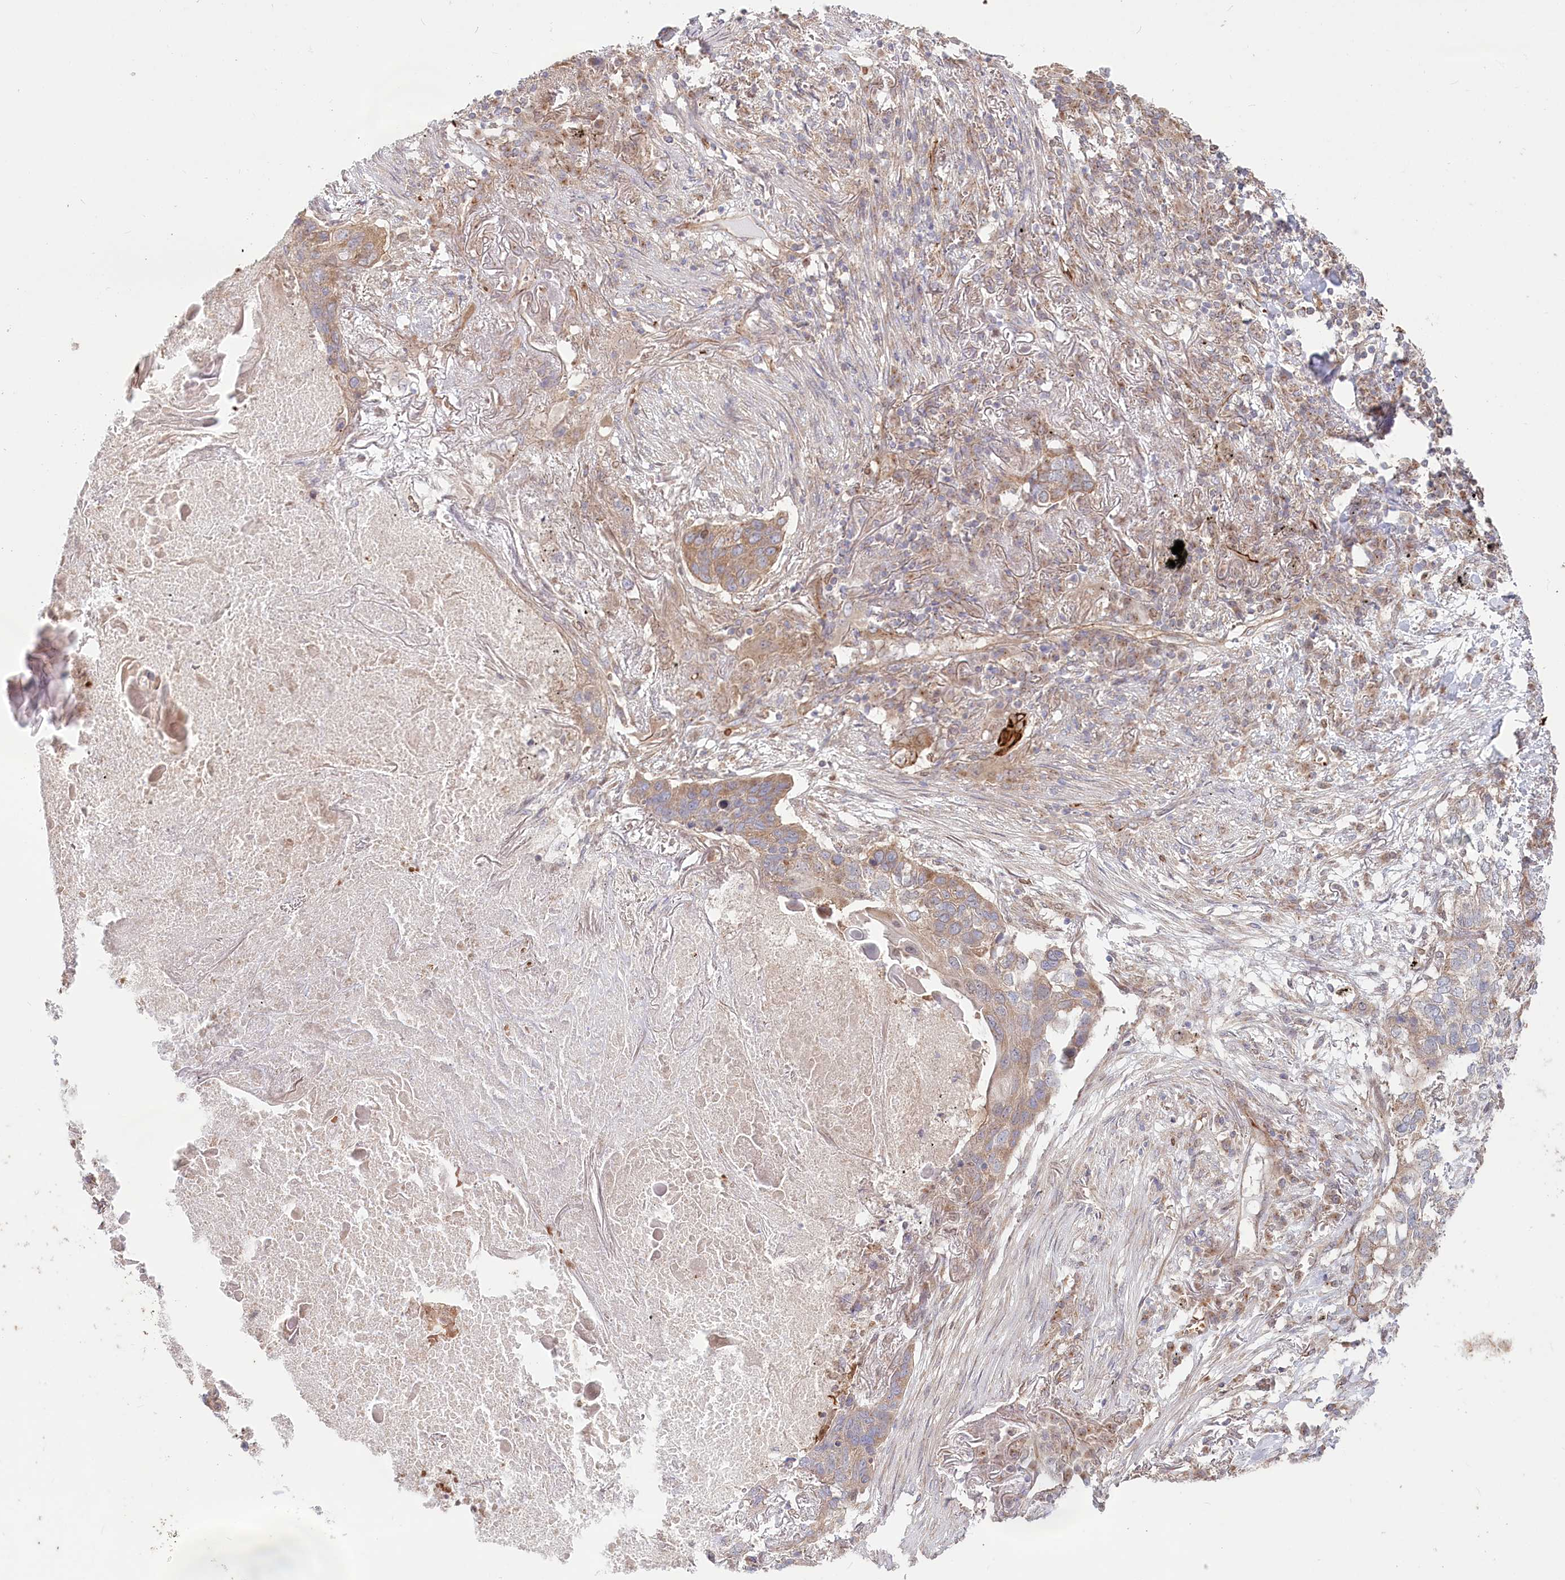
{"staining": {"intensity": "weak", "quantity": ">75%", "location": "cytoplasmic/membranous"}, "tissue": "lung cancer", "cell_type": "Tumor cells", "image_type": "cancer", "snomed": [{"axis": "morphology", "description": "Squamous cell carcinoma, NOS"}, {"axis": "topography", "description": "Lung"}], "caption": "Squamous cell carcinoma (lung) was stained to show a protein in brown. There is low levels of weak cytoplasmic/membranous expression in approximately >75% of tumor cells.", "gene": "COMMD3", "patient": {"sex": "female", "age": 63}}